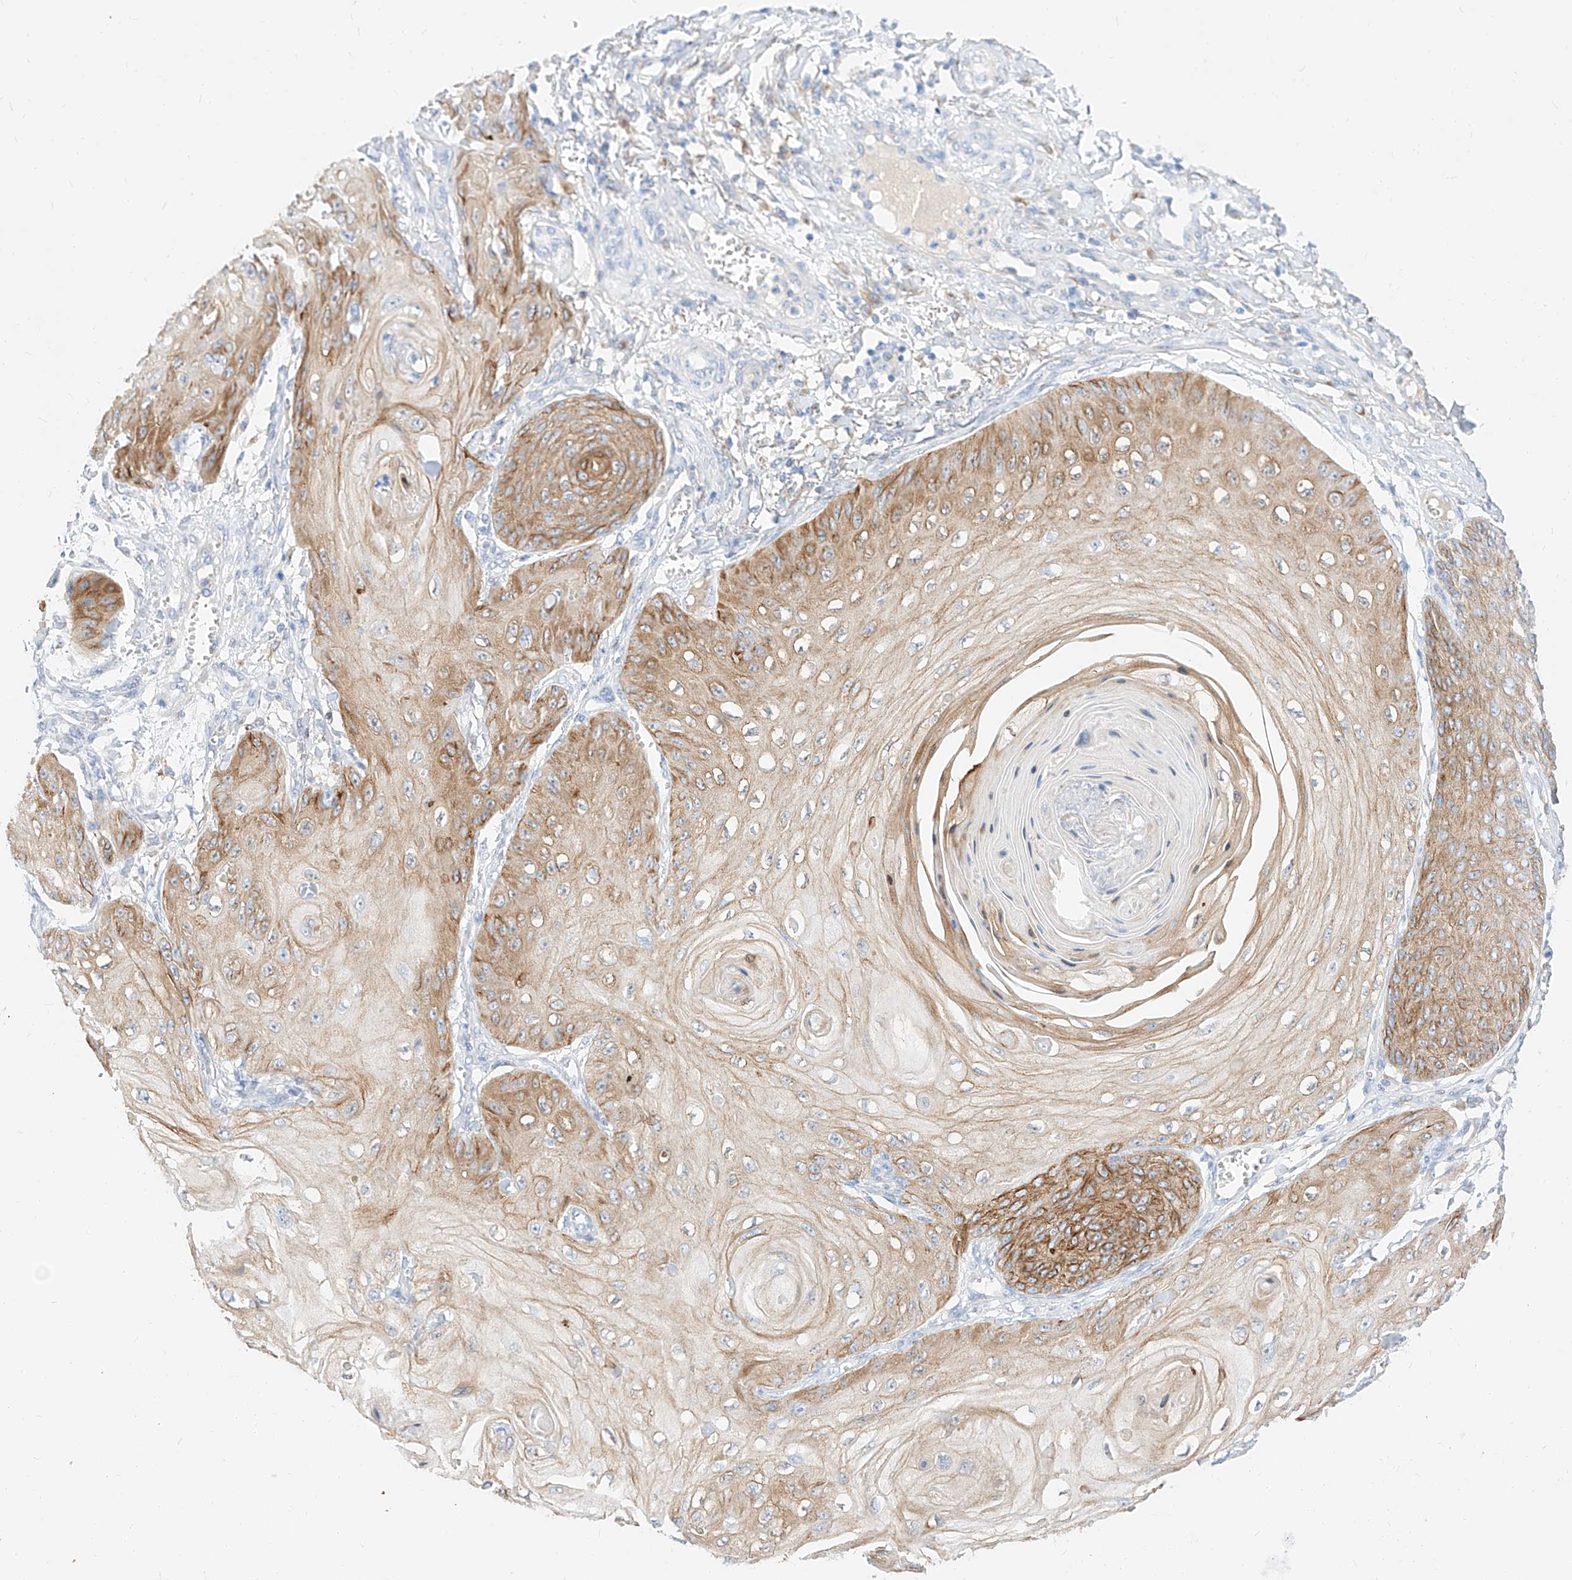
{"staining": {"intensity": "moderate", "quantity": ">75%", "location": "cytoplasmic/membranous"}, "tissue": "skin cancer", "cell_type": "Tumor cells", "image_type": "cancer", "snomed": [{"axis": "morphology", "description": "Squamous cell carcinoma, NOS"}, {"axis": "topography", "description": "Skin"}], "caption": "Immunohistochemical staining of human skin cancer (squamous cell carcinoma) shows moderate cytoplasmic/membranous protein staining in about >75% of tumor cells.", "gene": "MAP7", "patient": {"sex": "male", "age": 74}}